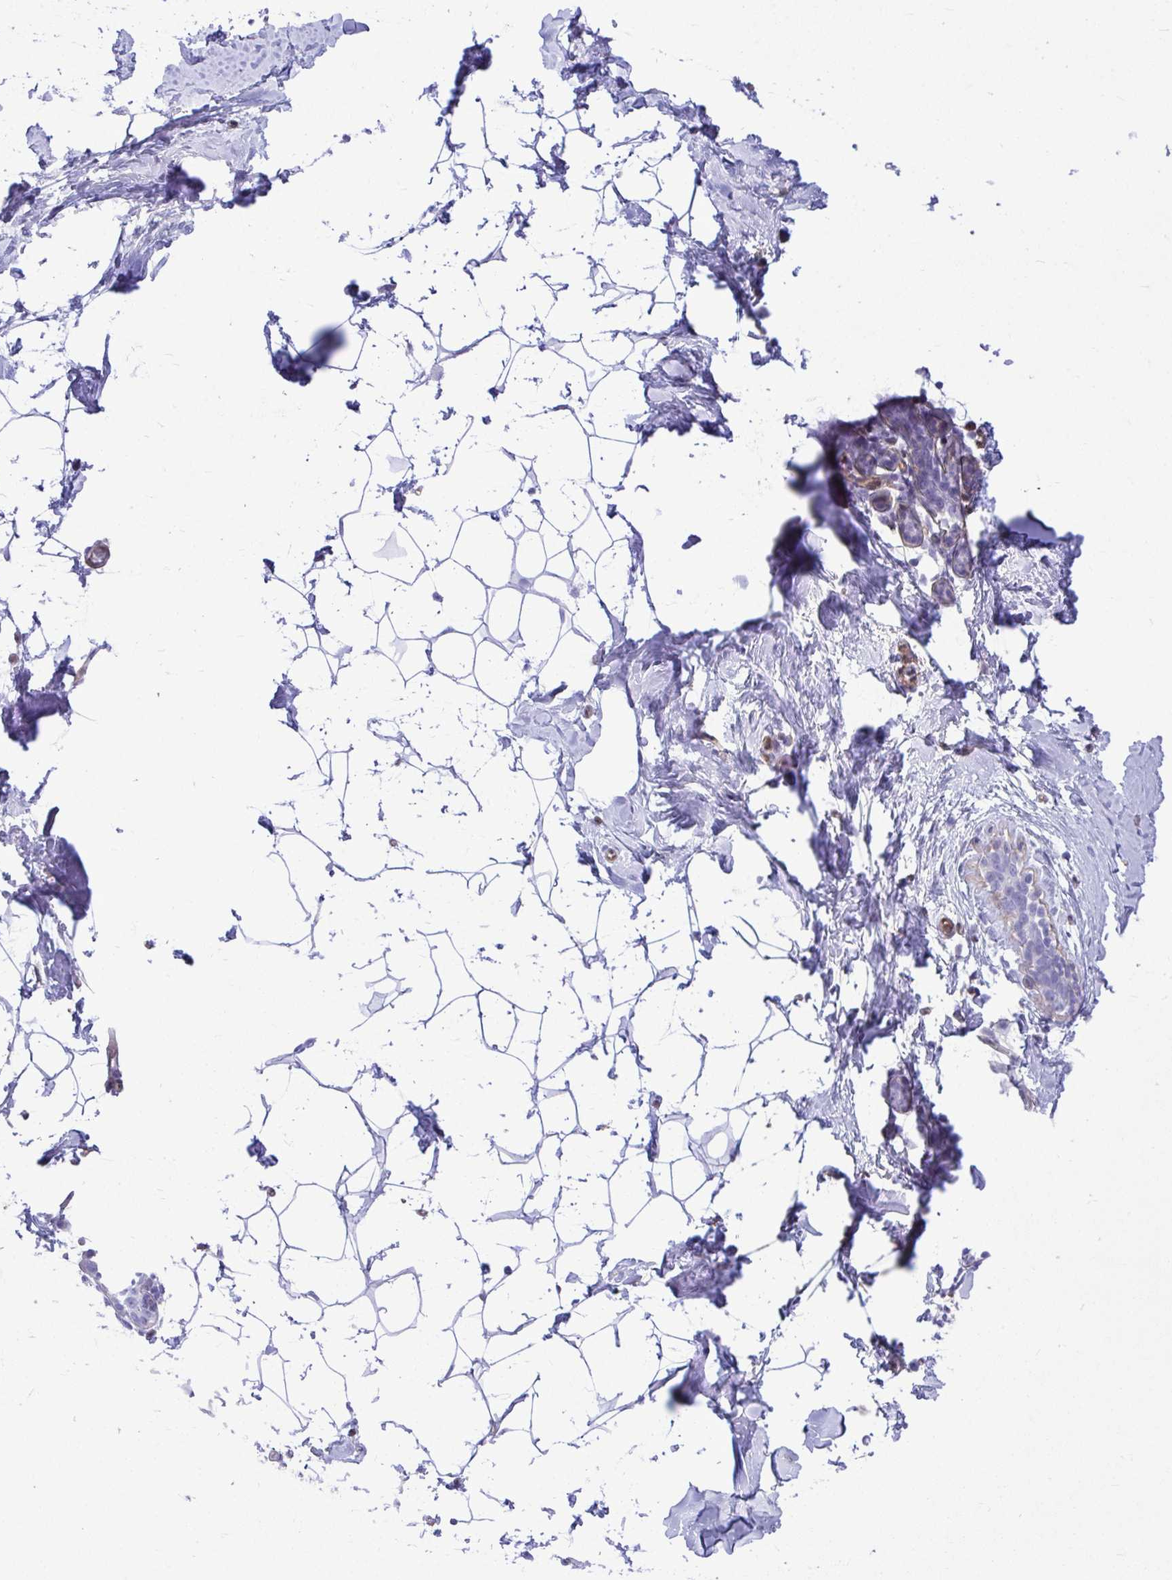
{"staining": {"intensity": "negative", "quantity": "none", "location": "none"}, "tissue": "breast", "cell_type": "Adipocytes", "image_type": "normal", "snomed": [{"axis": "morphology", "description": "Normal tissue, NOS"}, {"axis": "topography", "description": "Breast"}], "caption": "Adipocytes show no significant expression in unremarkable breast. (Brightfield microscopy of DAB immunohistochemistry at high magnification).", "gene": "LIMS2", "patient": {"sex": "female", "age": 32}}